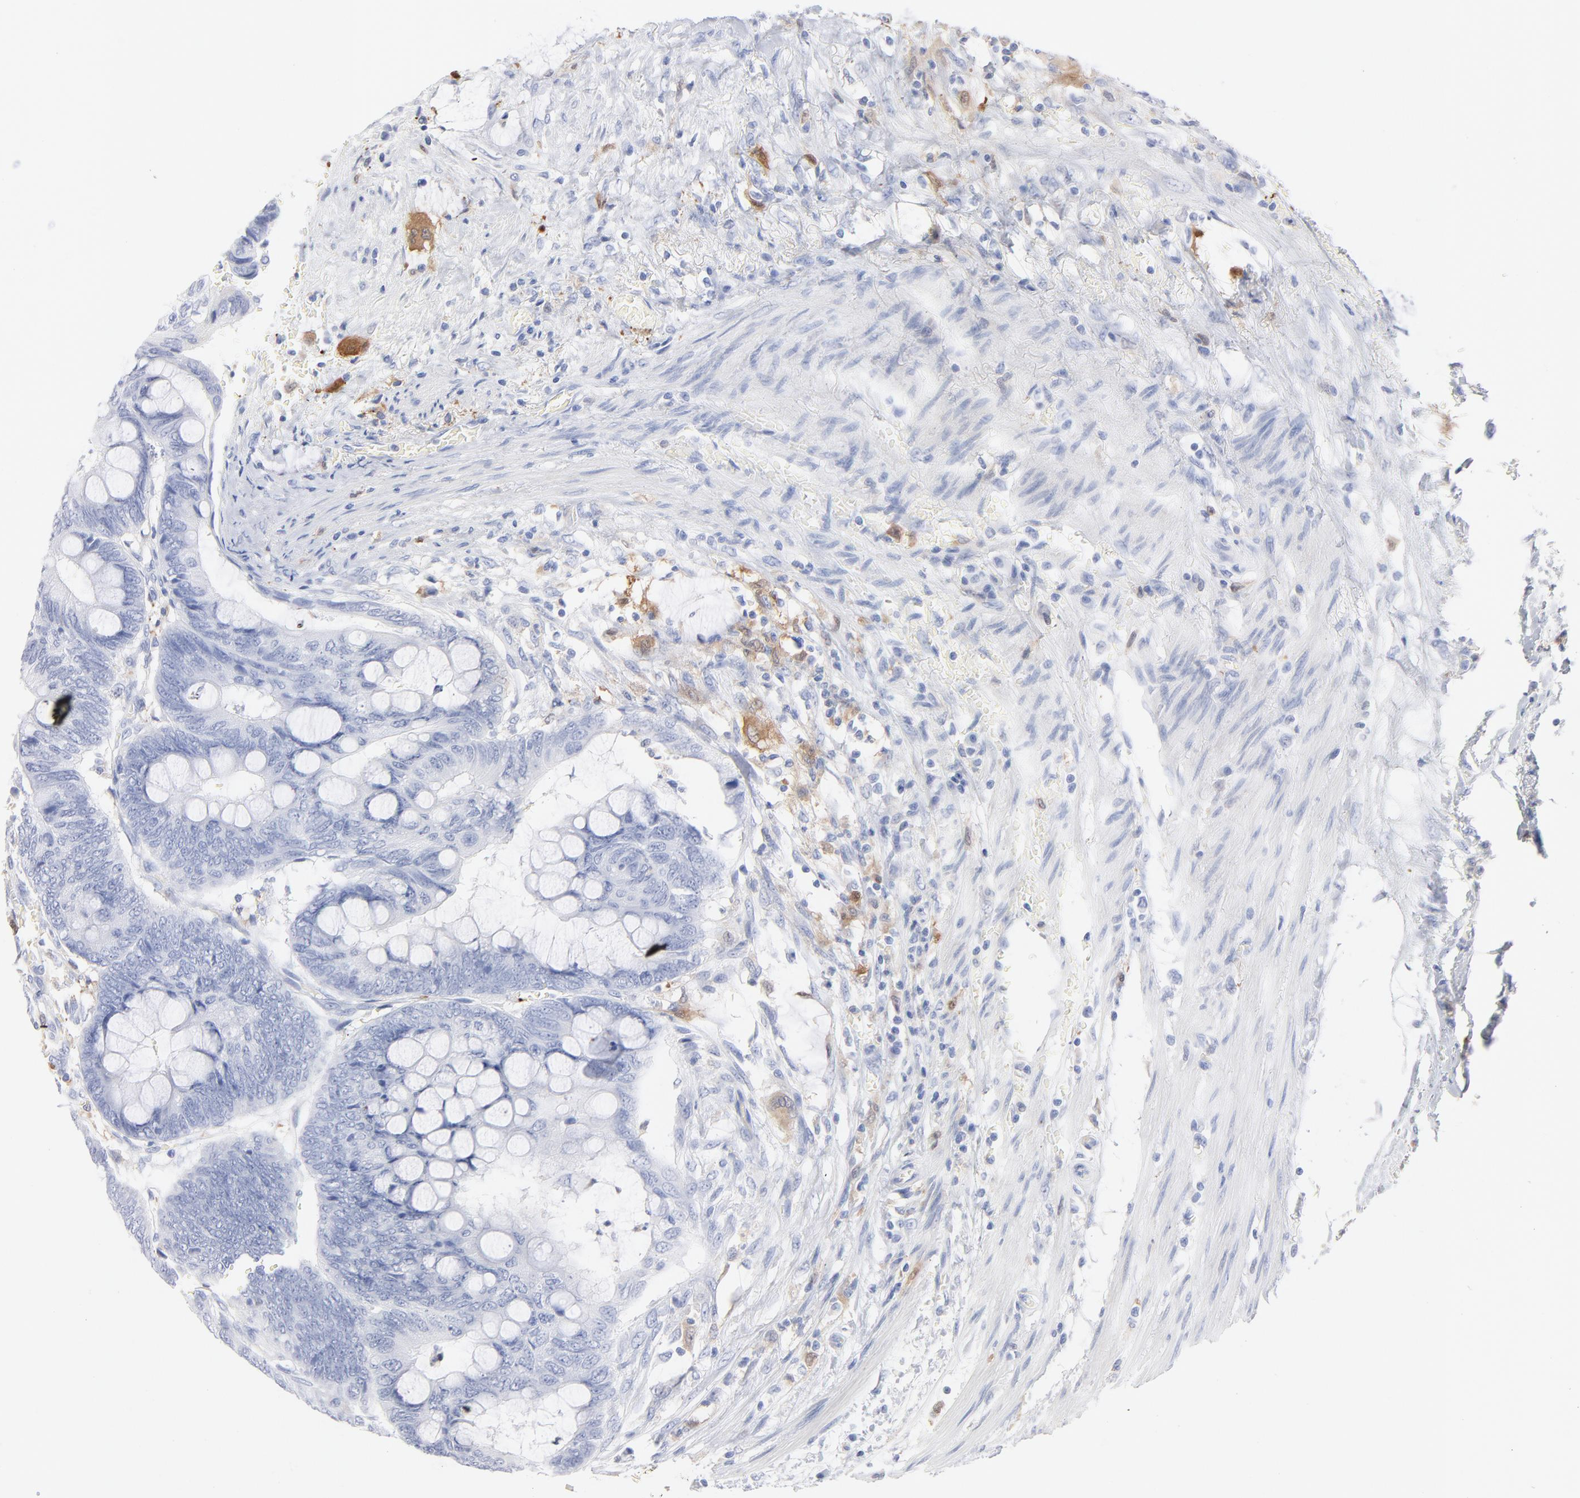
{"staining": {"intensity": "negative", "quantity": "none", "location": "none"}, "tissue": "colorectal cancer", "cell_type": "Tumor cells", "image_type": "cancer", "snomed": [{"axis": "morphology", "description": "Normal tissue, NOS"}, {"axis": "morphology", "description": "Adenocarcinoma, NOS"}, {"axis": "topography", "description": "Rectum"}], "caption": "A photomicrograph of human adenocarcinoma (colorectal) is negative for staining in tumor cells. The staining was performed using DAB to visualize the protein expression in brown, while the nuclei were stained in blue with hematoxylin (Magnification: 20x).", "gene": "IFIT2", "patient": {"sex": "male", "age": 92}}